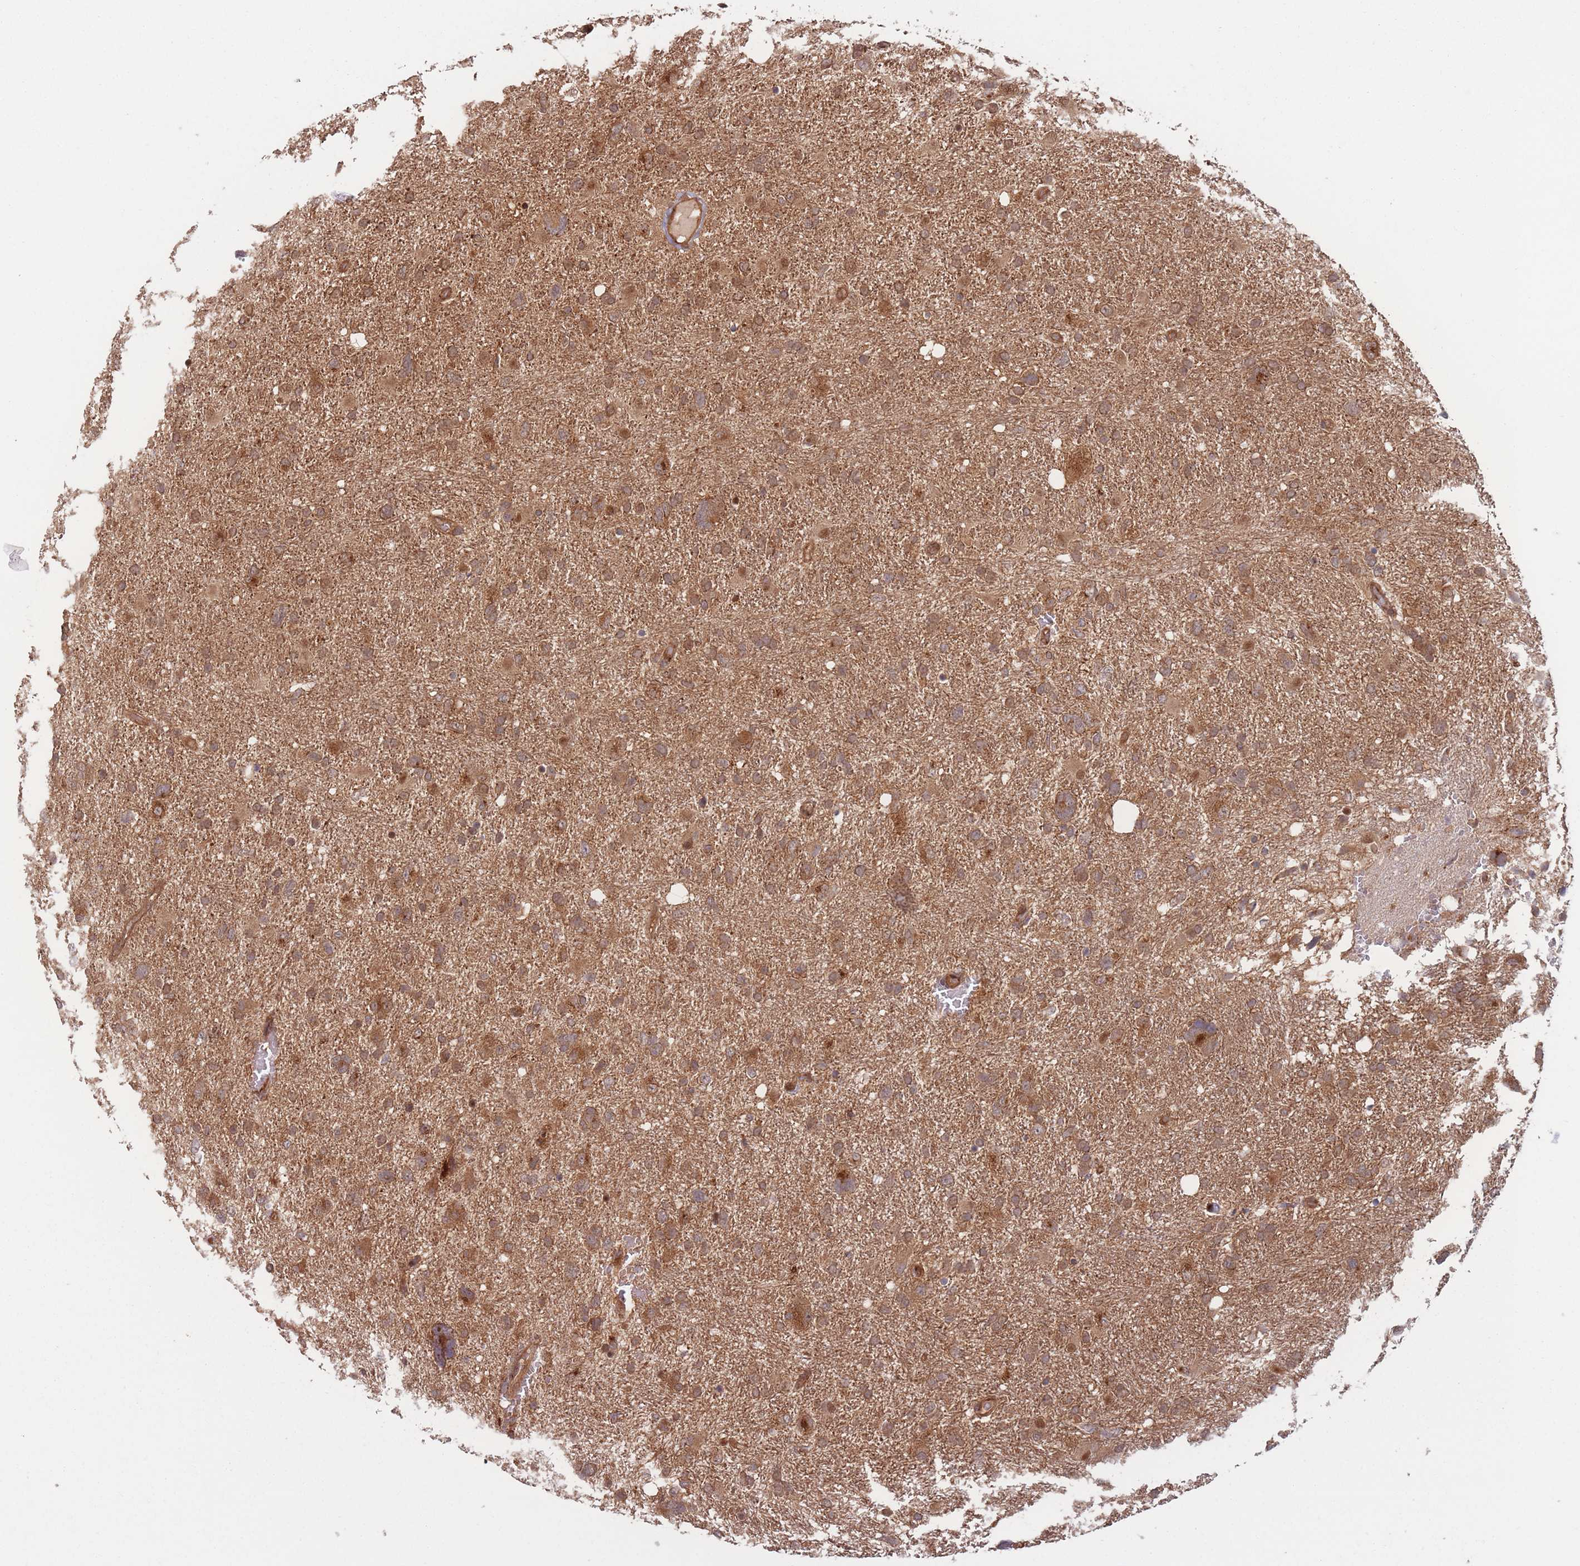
{"staining": {"intensity": "moderate", "quantity": ">75%", "location": "cytoplasmic/membranous"}, "tissue": "glioma", "cell_type": "Tumor cells", "image_type": "cancer", "snomed": [{"axis": "morphology", "description": "Glioma, malignant, High grade"}, {"axis": "topography", "description": "Brain"}], "caption": "Approximately >75% of tumor cells in human glioma exhibit moderate cytoplasmic/membranous protein positivity as visualized by brown immunohistochemical staining.", "gene": "PODXL2", "patient": {"sex": "male", "age": 61}}